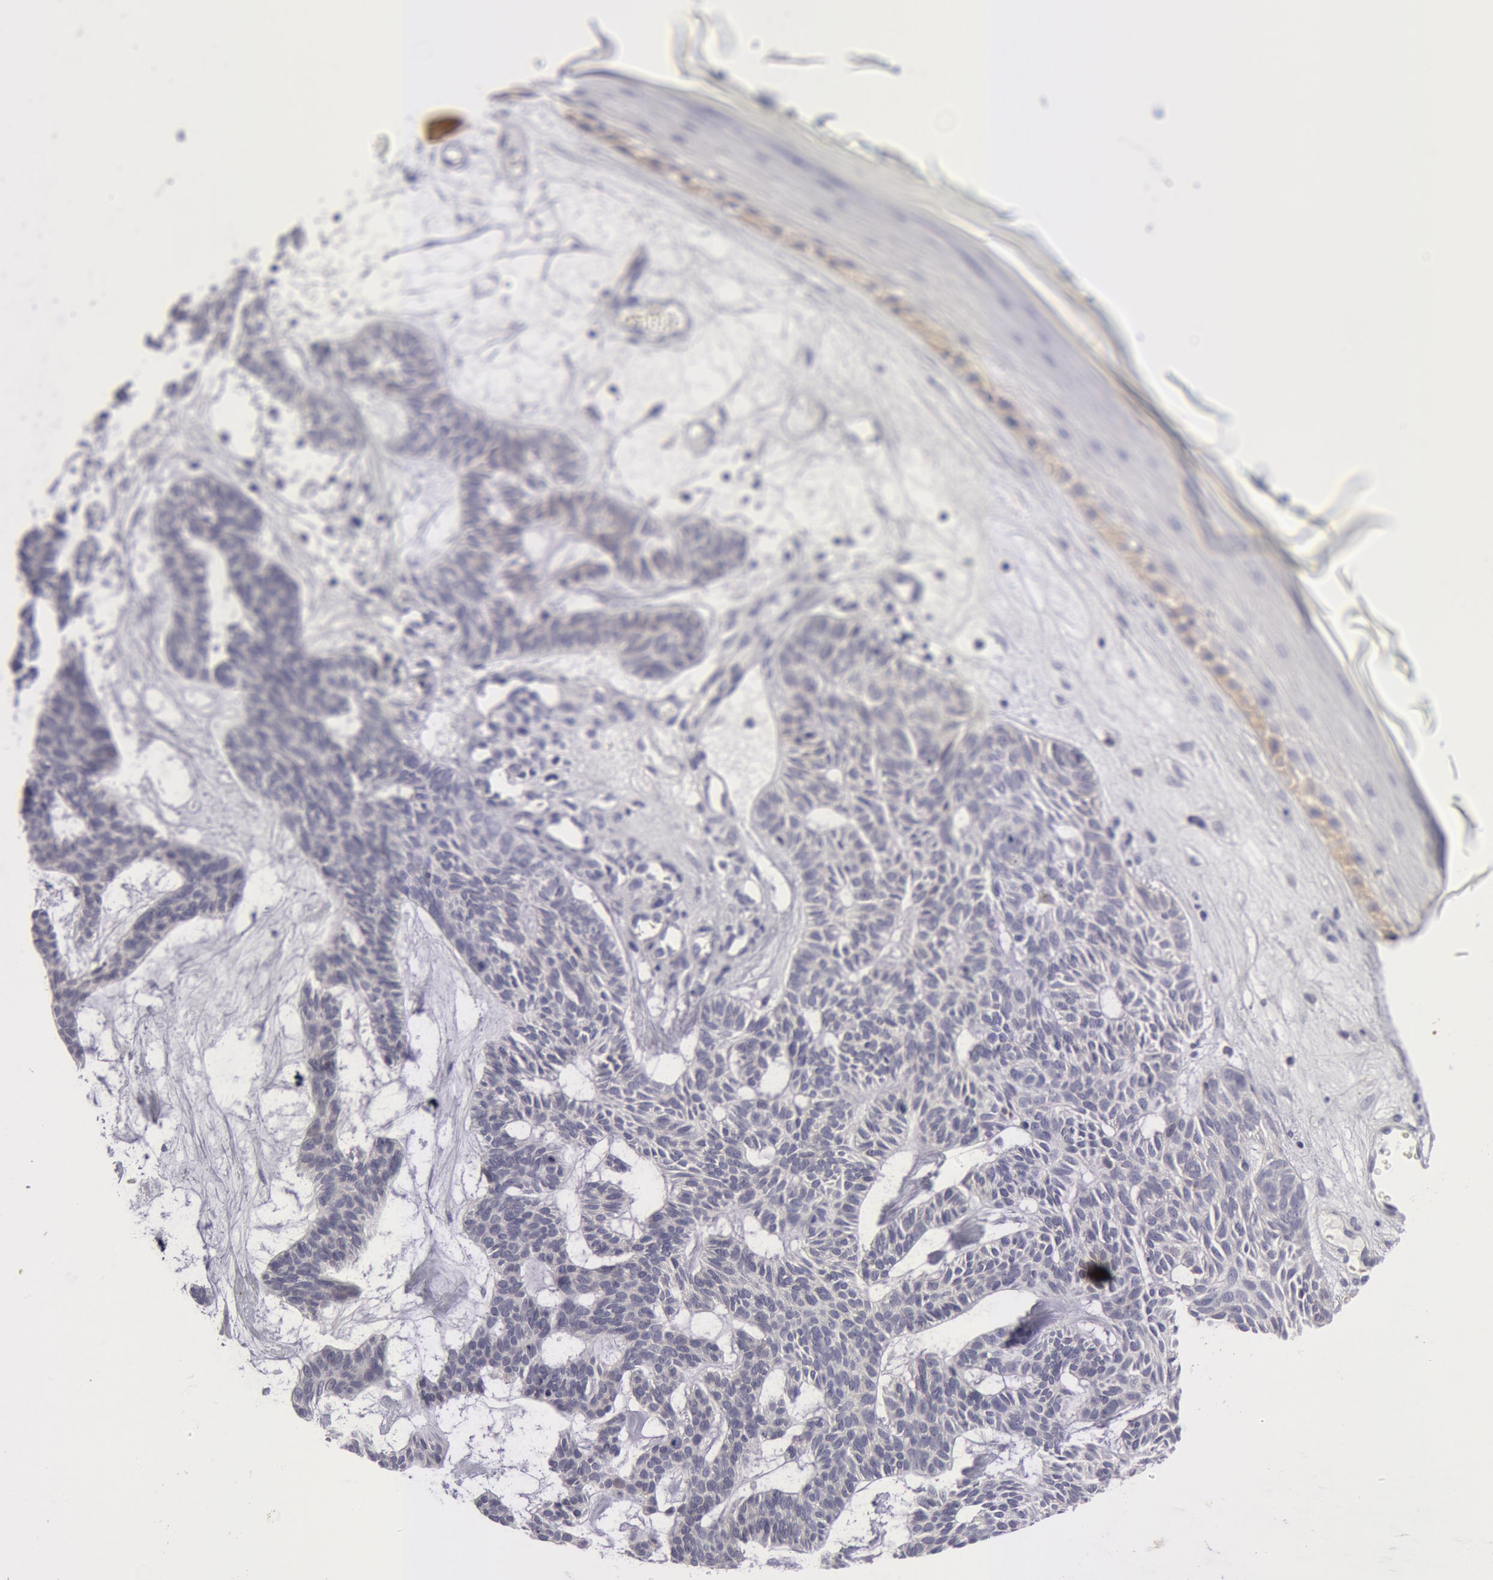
{"staining": {"intensity": "negative", "quantity": "none", "location": "none"}, "tissue": "skin cancer", "cell_type": "Tumor cells", "image_type": "cancer", "snomed": [{"axis": "morphology", "description": "Basal cell carcinoma"}, {"axis": "topography", "description": "Skin"}], "caption": "Immunohistochemistry image of neoplastic tissue: human skin basal cell carcinoma stained with DAB exhibits no significant protein staining in tumor cells.", "gene": "NLGN4X", "patient": {"sex": "male", "age": 75}}